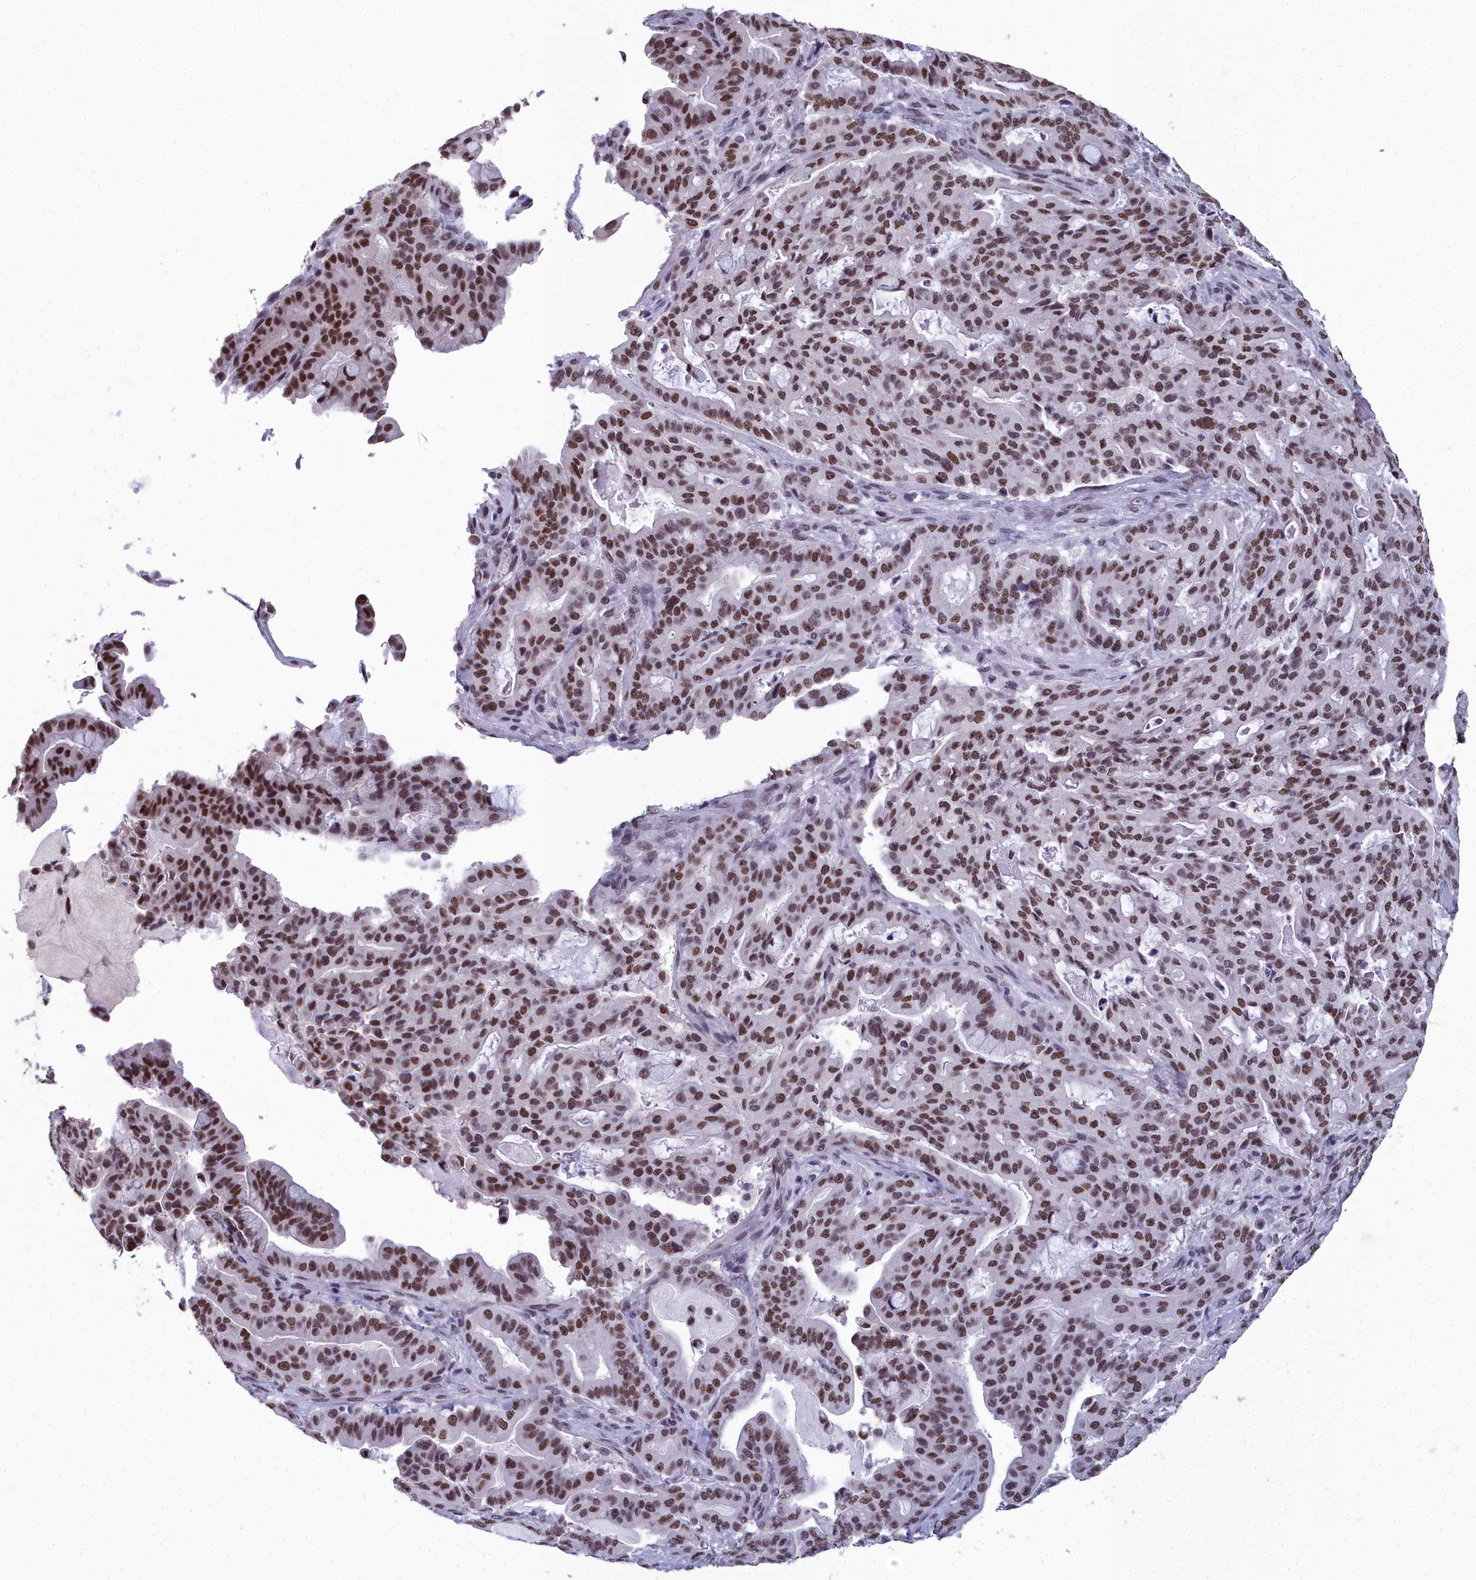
{"staining": {"intensity": "moderate", "quantity": ">75%", "location": "nuclear"}, "tissue": "pancreatic cancer", "cell_type": "Tumor cells", "image_type": "cancer", "snomed": [{"axis": "morphology", "description": "Adenocarcinoma, NOS"}, {"axis": "topography", "description": "Pancreas"}], "caption": "High-power microscopy captured an IHC image of pancreatic adenocarcinoma, revealing moderate nuclear expression in approximately >75% of tumor cells. (DAB (3,3'-diaminobenzidine) = brown stain, brightfield microscopy at high magnification).", "gene": "CCDC97", "patient": {"sex": "male", "age": 63}}